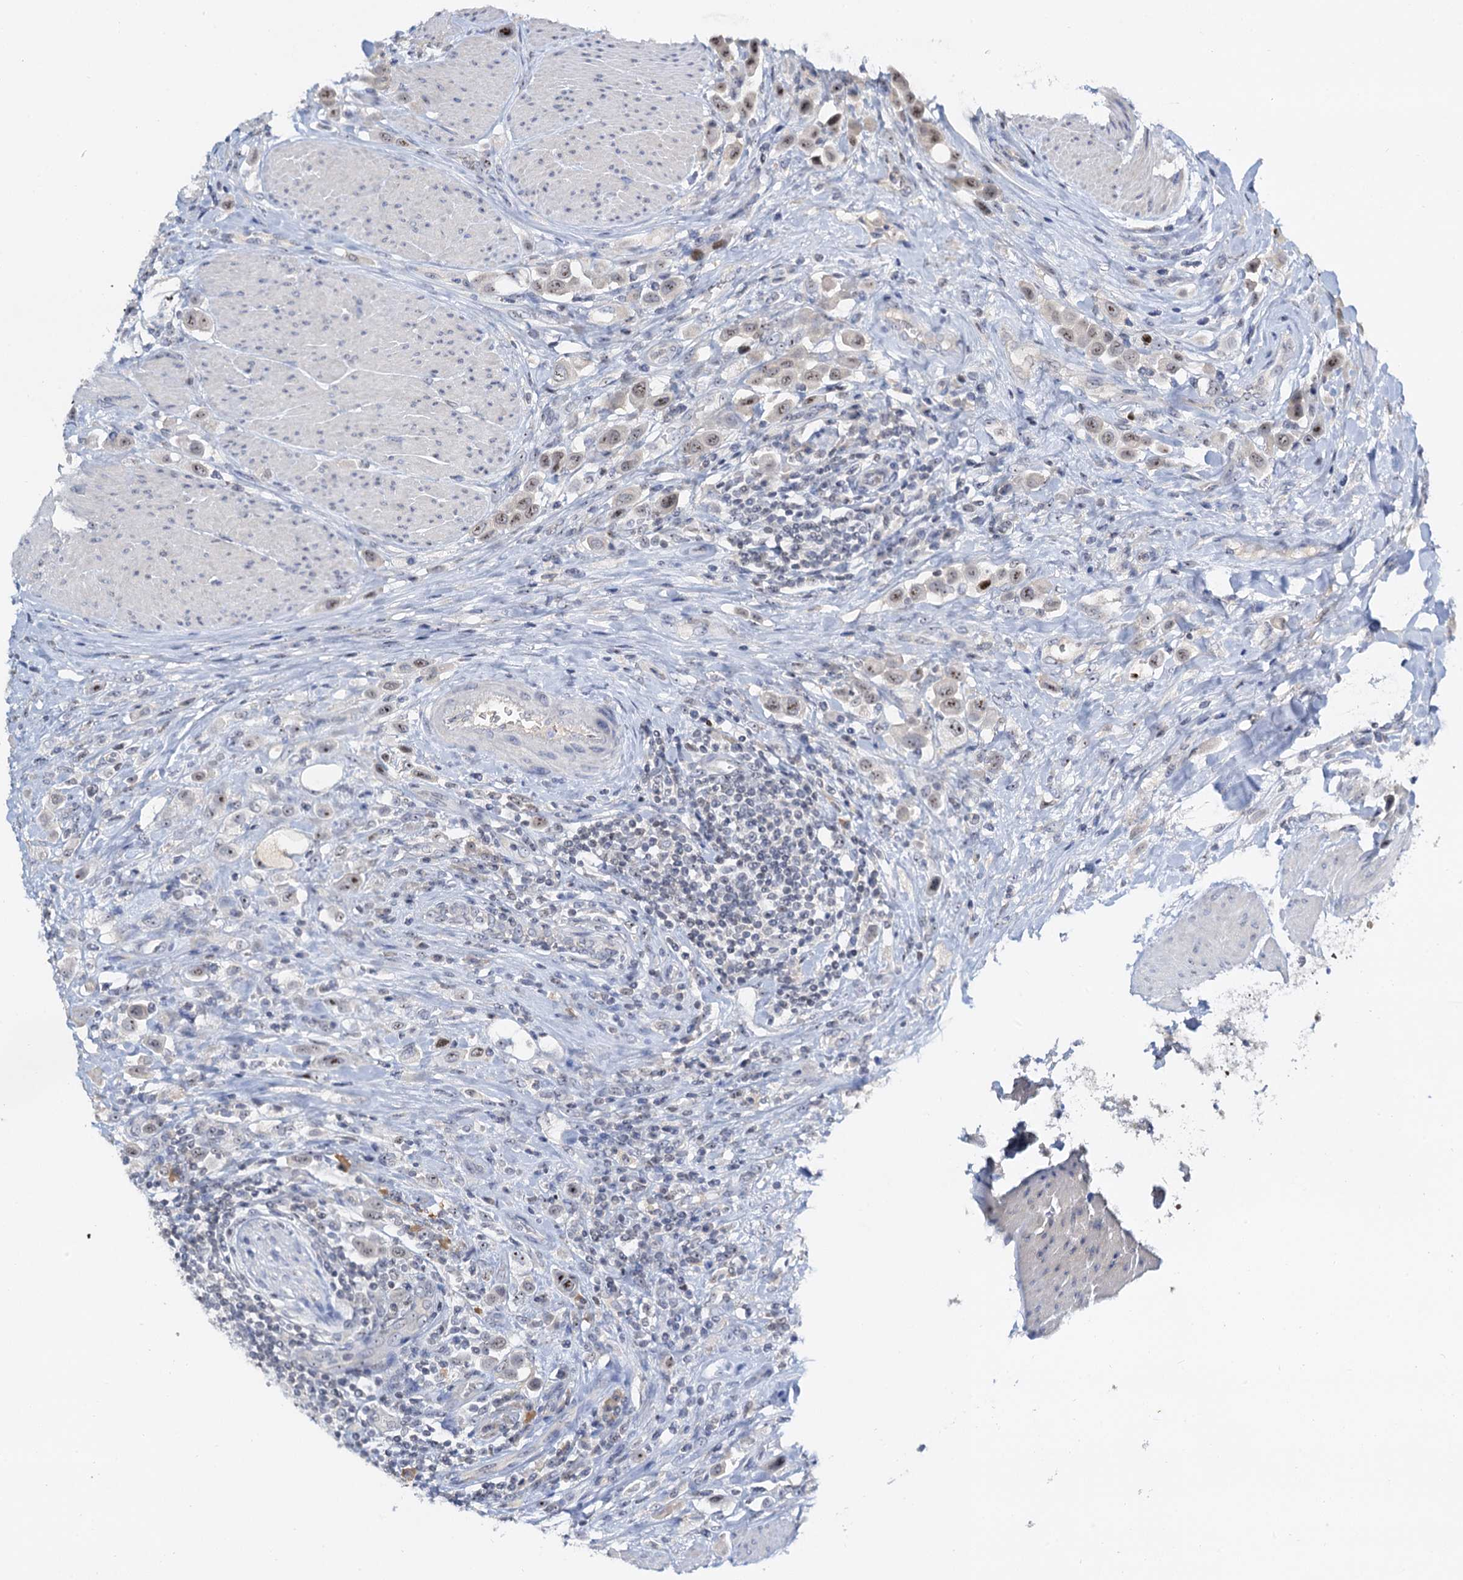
{"staining": {"intensity": "moderate", "quantity": ">75%", "location": "nuclear"}, "tissue": "urothelial cancer", "cell_type": "Tumor cells", "image_type": "cancer", "snomed": [{"axis": "morphology", "description": "Urothelial carcinoma, High grade"}, {"axis": "topography", "description": "Urinary bladder"}], "caption": "Protein staining of urothelial cancer tissue reveals moderate nuclear staining in about >75% of tumor cells.", "gene": "NOP2", "patient": {"sex": "male", "age": 50}}